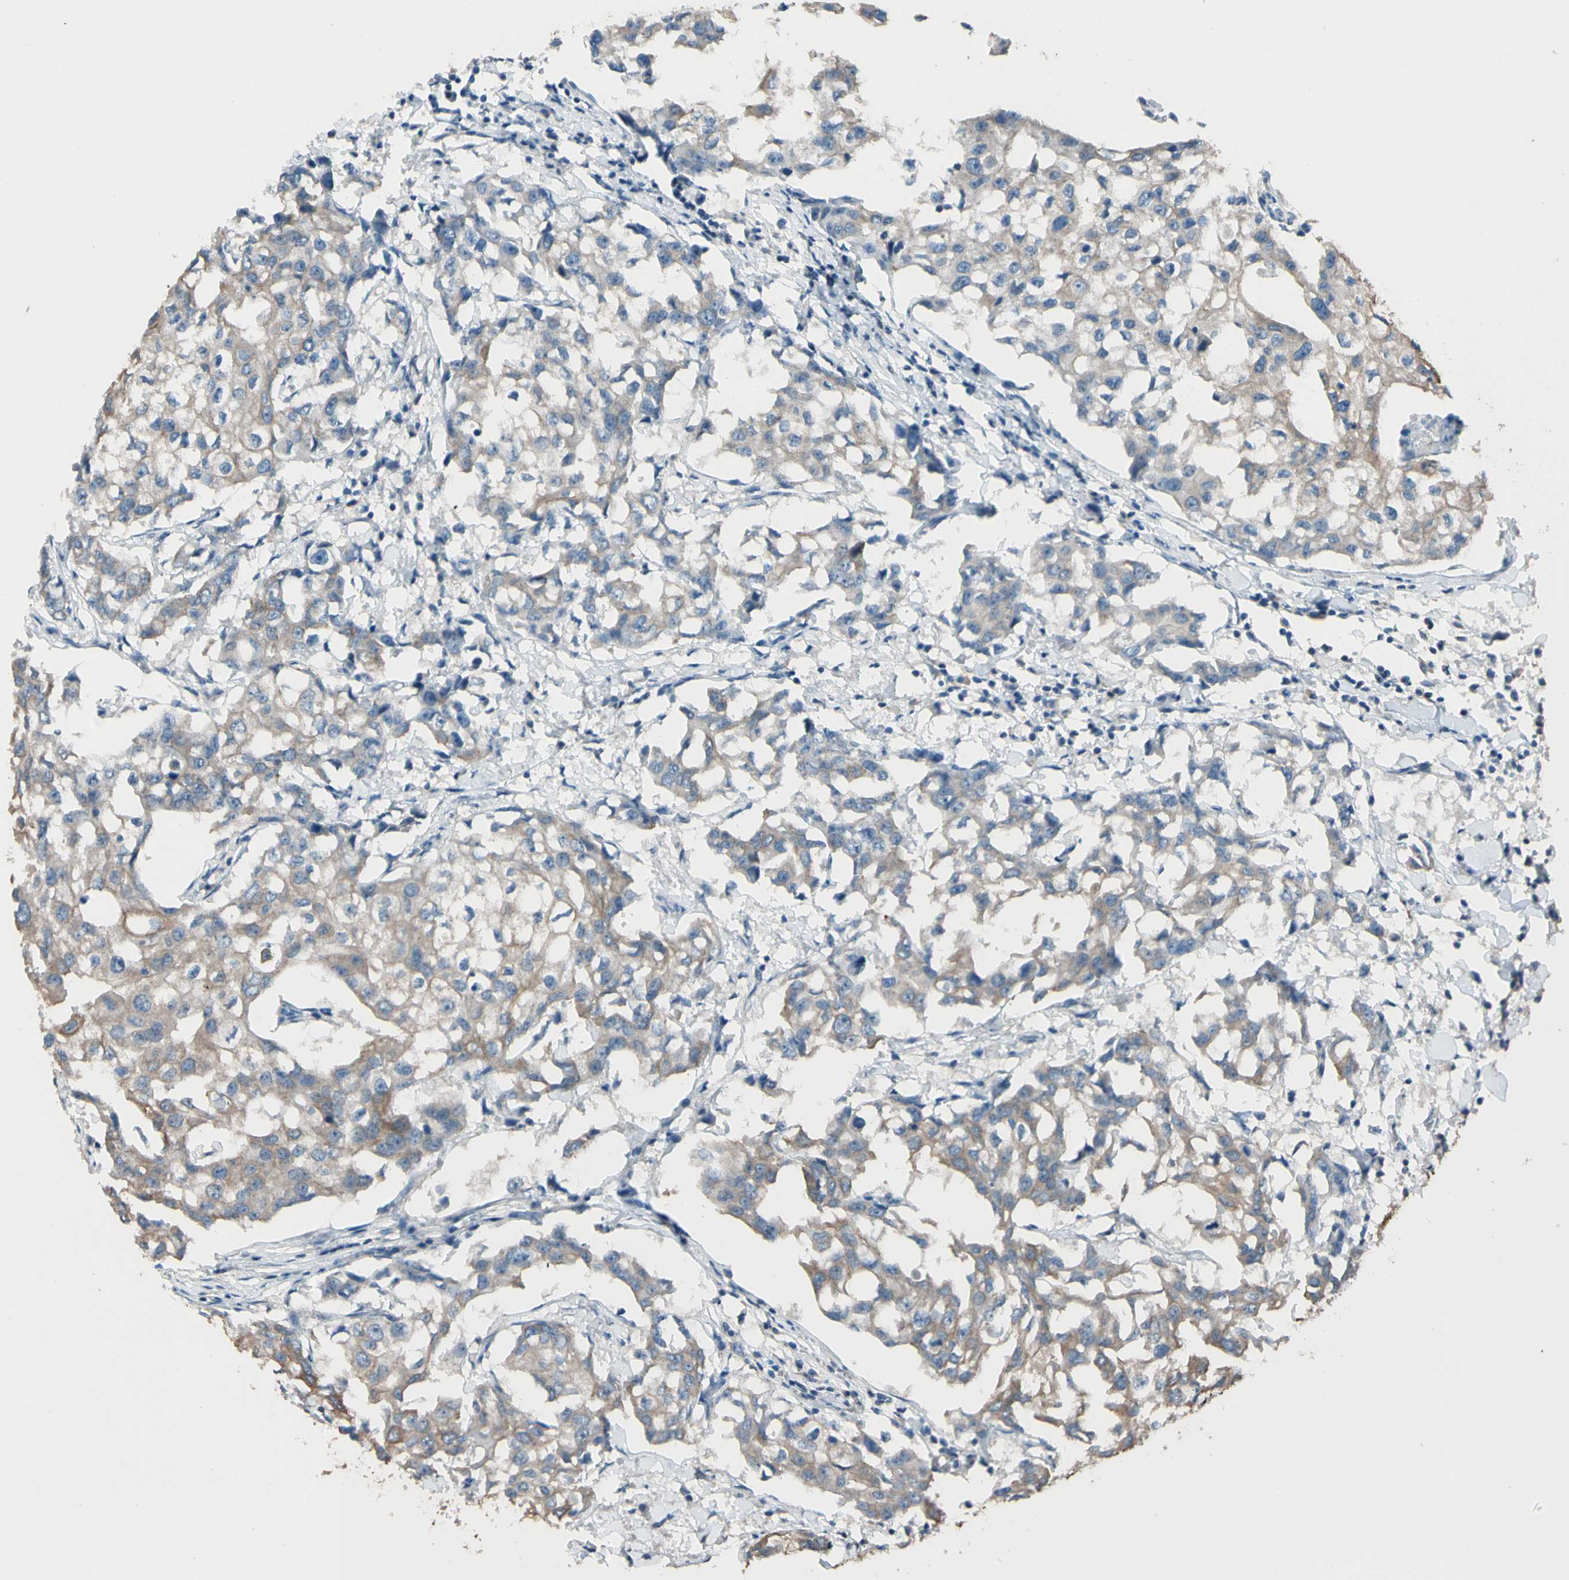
{"staining": {"intensity": "weak", "quantity": ">75%", "location": "cytoplasmic/membranous"}, "tissue": "breast cancer", "cell_type": "Tumor cells", "image_type": "cancer", "snomed": [{"axis": "morphology", "description": "Duct carcinoma"}, {"axis": "topography", "description": "Breast"}], "caption": "Immunohistochemistry photomicrograph of human invasive ductal carcinoma (breast) stained for a protein (brown), which displays low levels of weak cytoplasmic/membranous expression in about >75% of tumor cells.", "gene": "MAP3K7", "patient": {"sex": "female", "age": 27}}